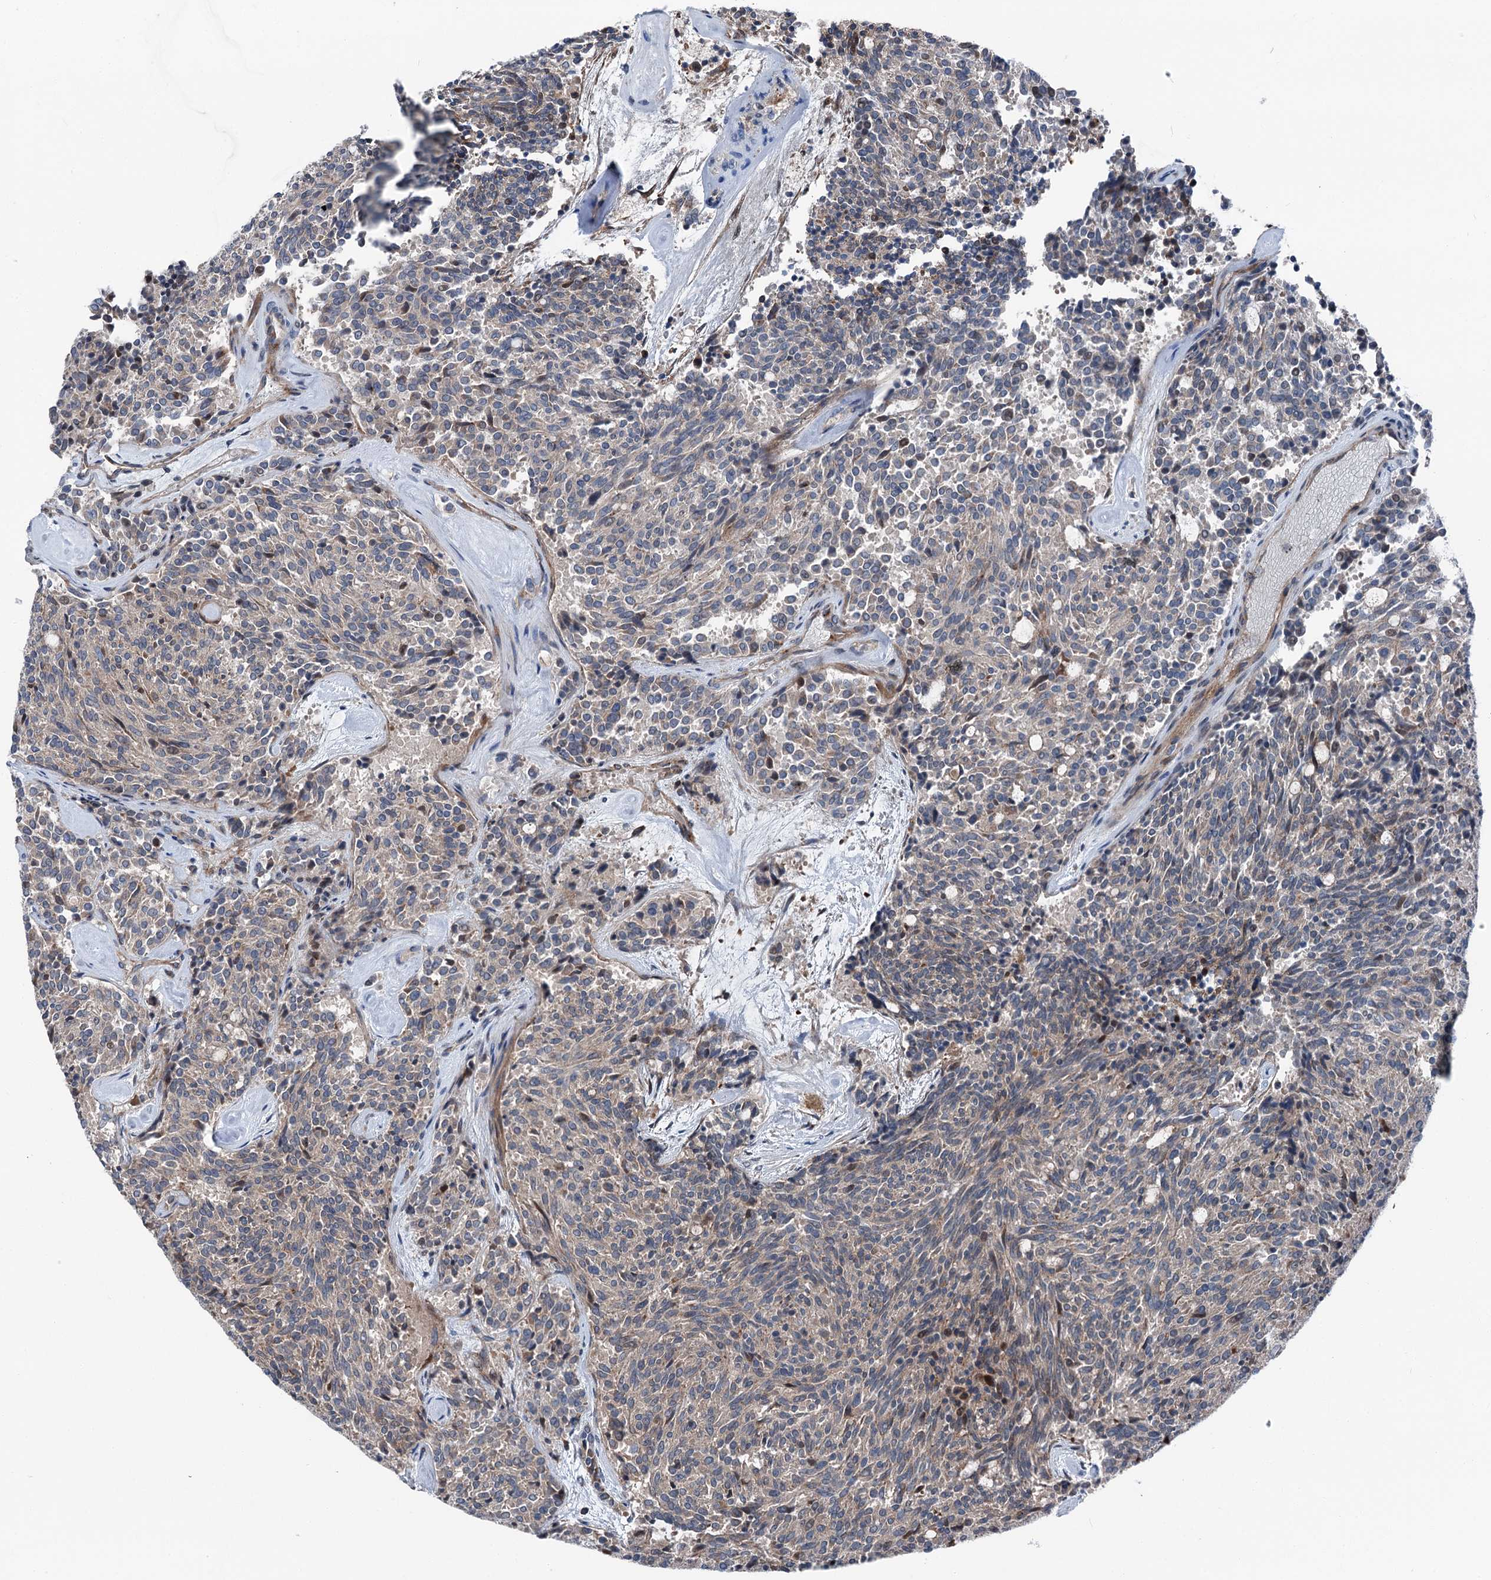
{"staining": {"intensity": "negative", "quantity": "none", "location": "none"}, "tissue": "carcinoid", "cell_type": "Tumor cells", "image_type": "cancer", "snomed": [{"axis": "morphology", "description": "Carcinoid, malignant, NOS"}, {"axis": "topography", "description": "Pancreas"}], "caption": "High magnification brightfield microscopy of malignant carcinoid stained with DAB (3,3'-diaminobenzidine) (brown) and counterstained with hematoxylin (blue): tumor cells show no significant expression.", "gene": "POLR1D", "patient": {"sex": "female", "age": 54}}